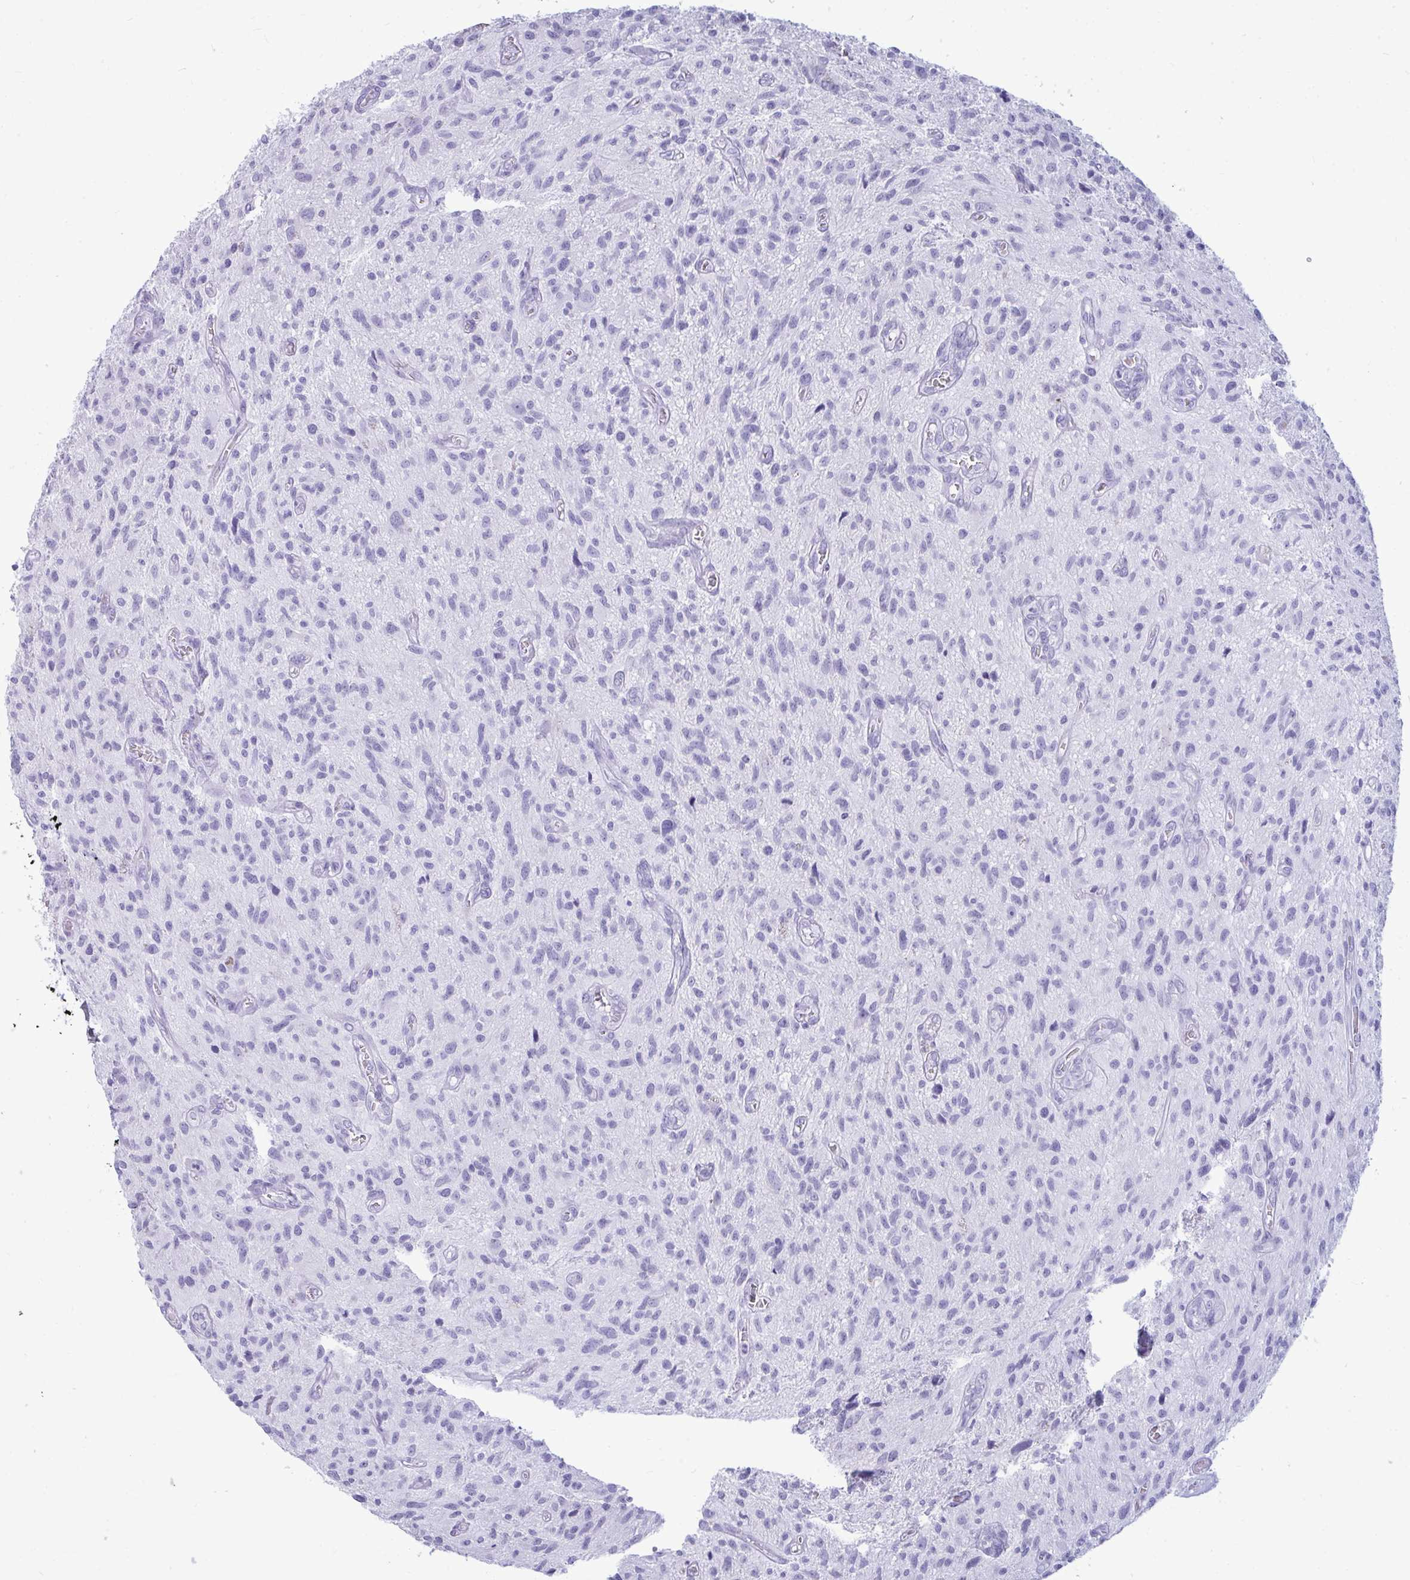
{"staining": {"intensity": "negative", "quantity": "none", "location": "none"}, "tissue": "glioma", "cell_type": "Tumor cells", "image_type": "cancer", "snomed": [{"axis": "morphology", "description": "Glioma, malignant, High grade"}, {"axis": "topography", "description": "Brain"}], "caption": "DAB (3,3'-diaminobenzidine) immunohistochemical staining of glioma exhibits no significant expression in tumor cells. (DAB (3,3'-diaminobenzidine) IHC visualized using brightfield microscopy, high magnification).", "gene": "ANKRD60", "patient": {"sex": "male", "age": 75}}